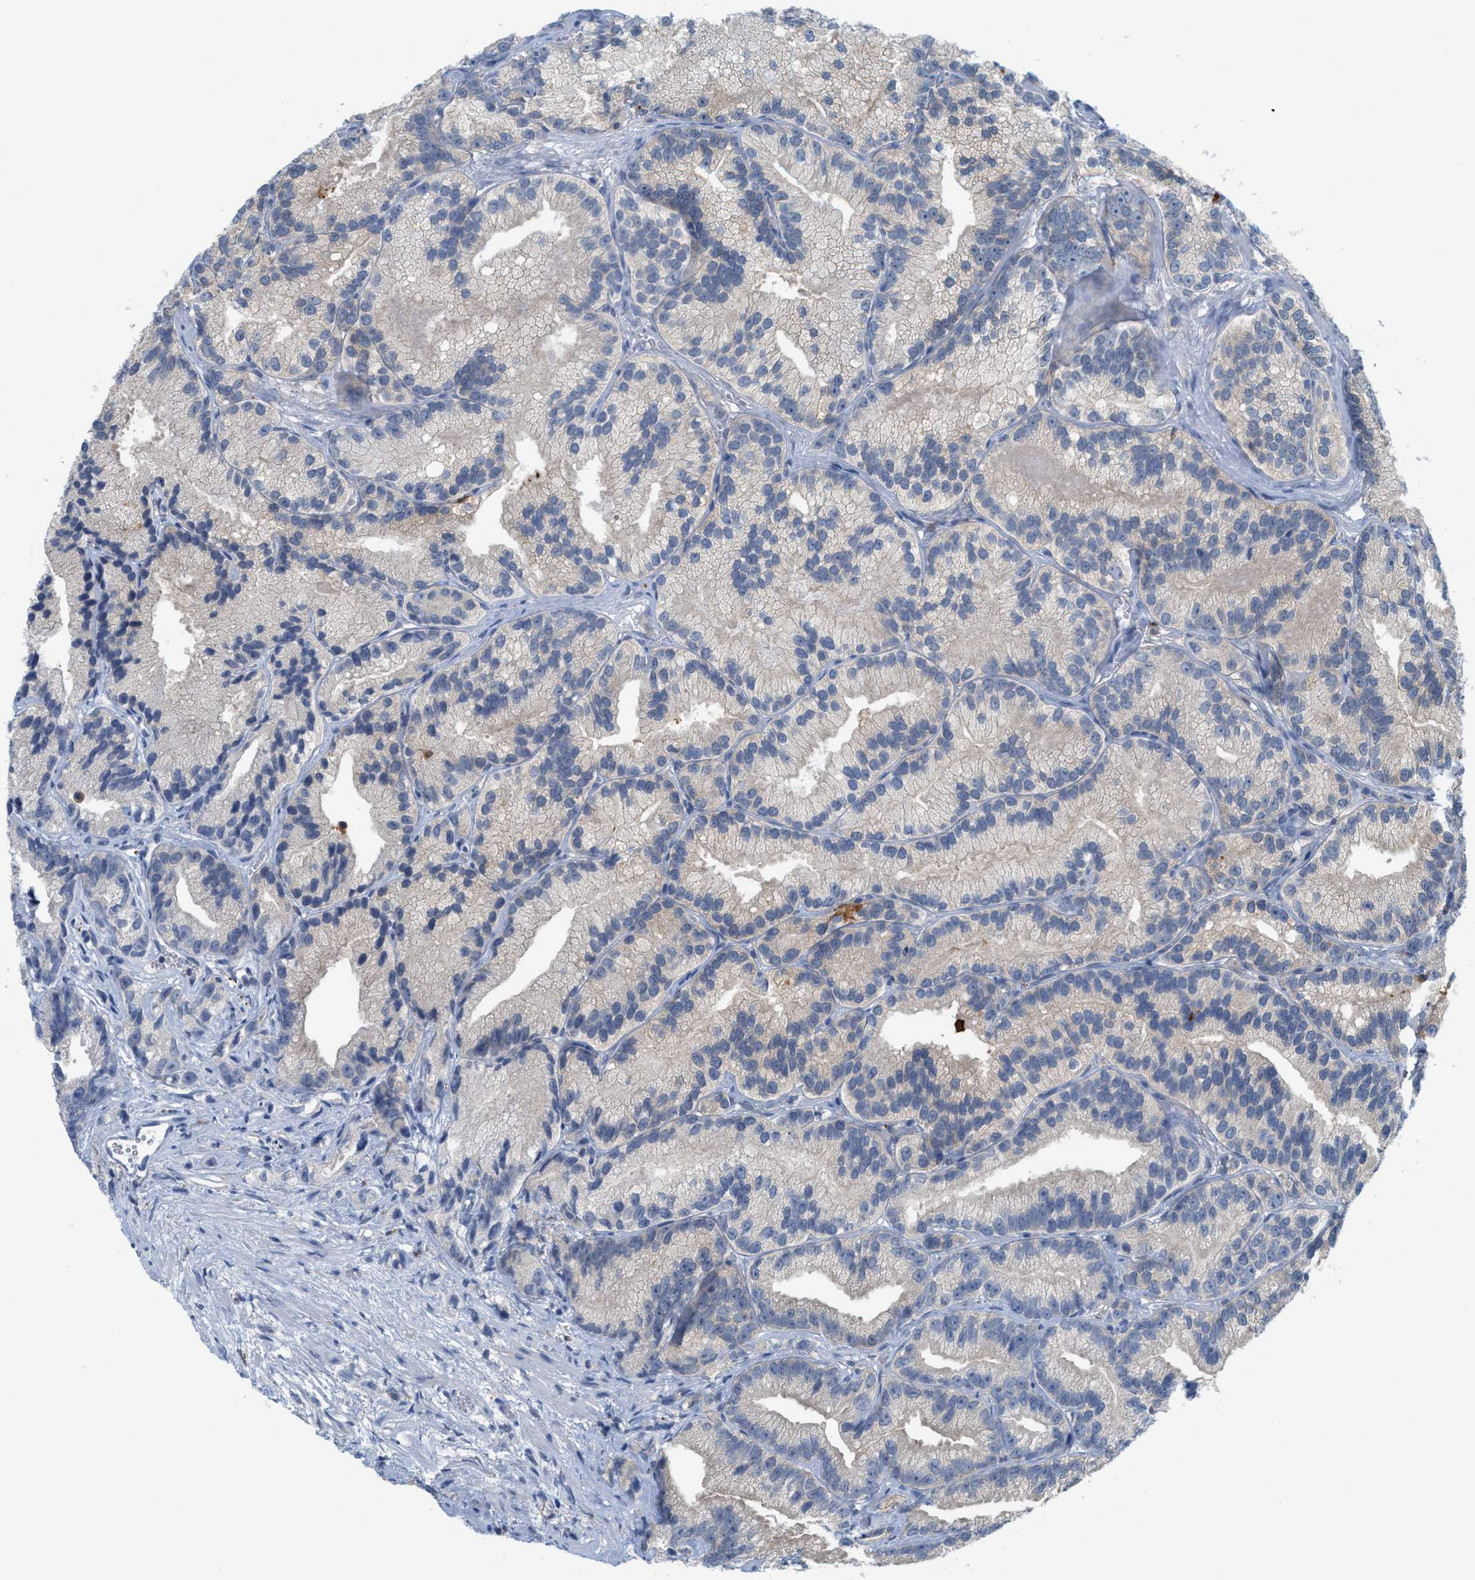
{"staining": {"intensity": "weak", "quantity": "25%-75%", "location": "cytoplasmic/membranous"}, "tissue": "prostate cancer", "cell_type": "Tumor cells", "image_type": "cancer", "snomed": [{"axis": "morphology", "description": "Adenocarcinoma, Low grade"}, {"axis": "topography", "description": "Prostate"}], "caption": "Prostate cancer stained with DAB (3,3'-diaminobenzidine) immunohistochemistry (IHC) exhibits low levels of weak cytoplasmic/membranous positivity in about 25%-75% of tumor cells. (Brightfield microscopy of DAB IHC at high magnification).", "gene": "CSTB", "patient": {"sex": "male", "age": 89}}